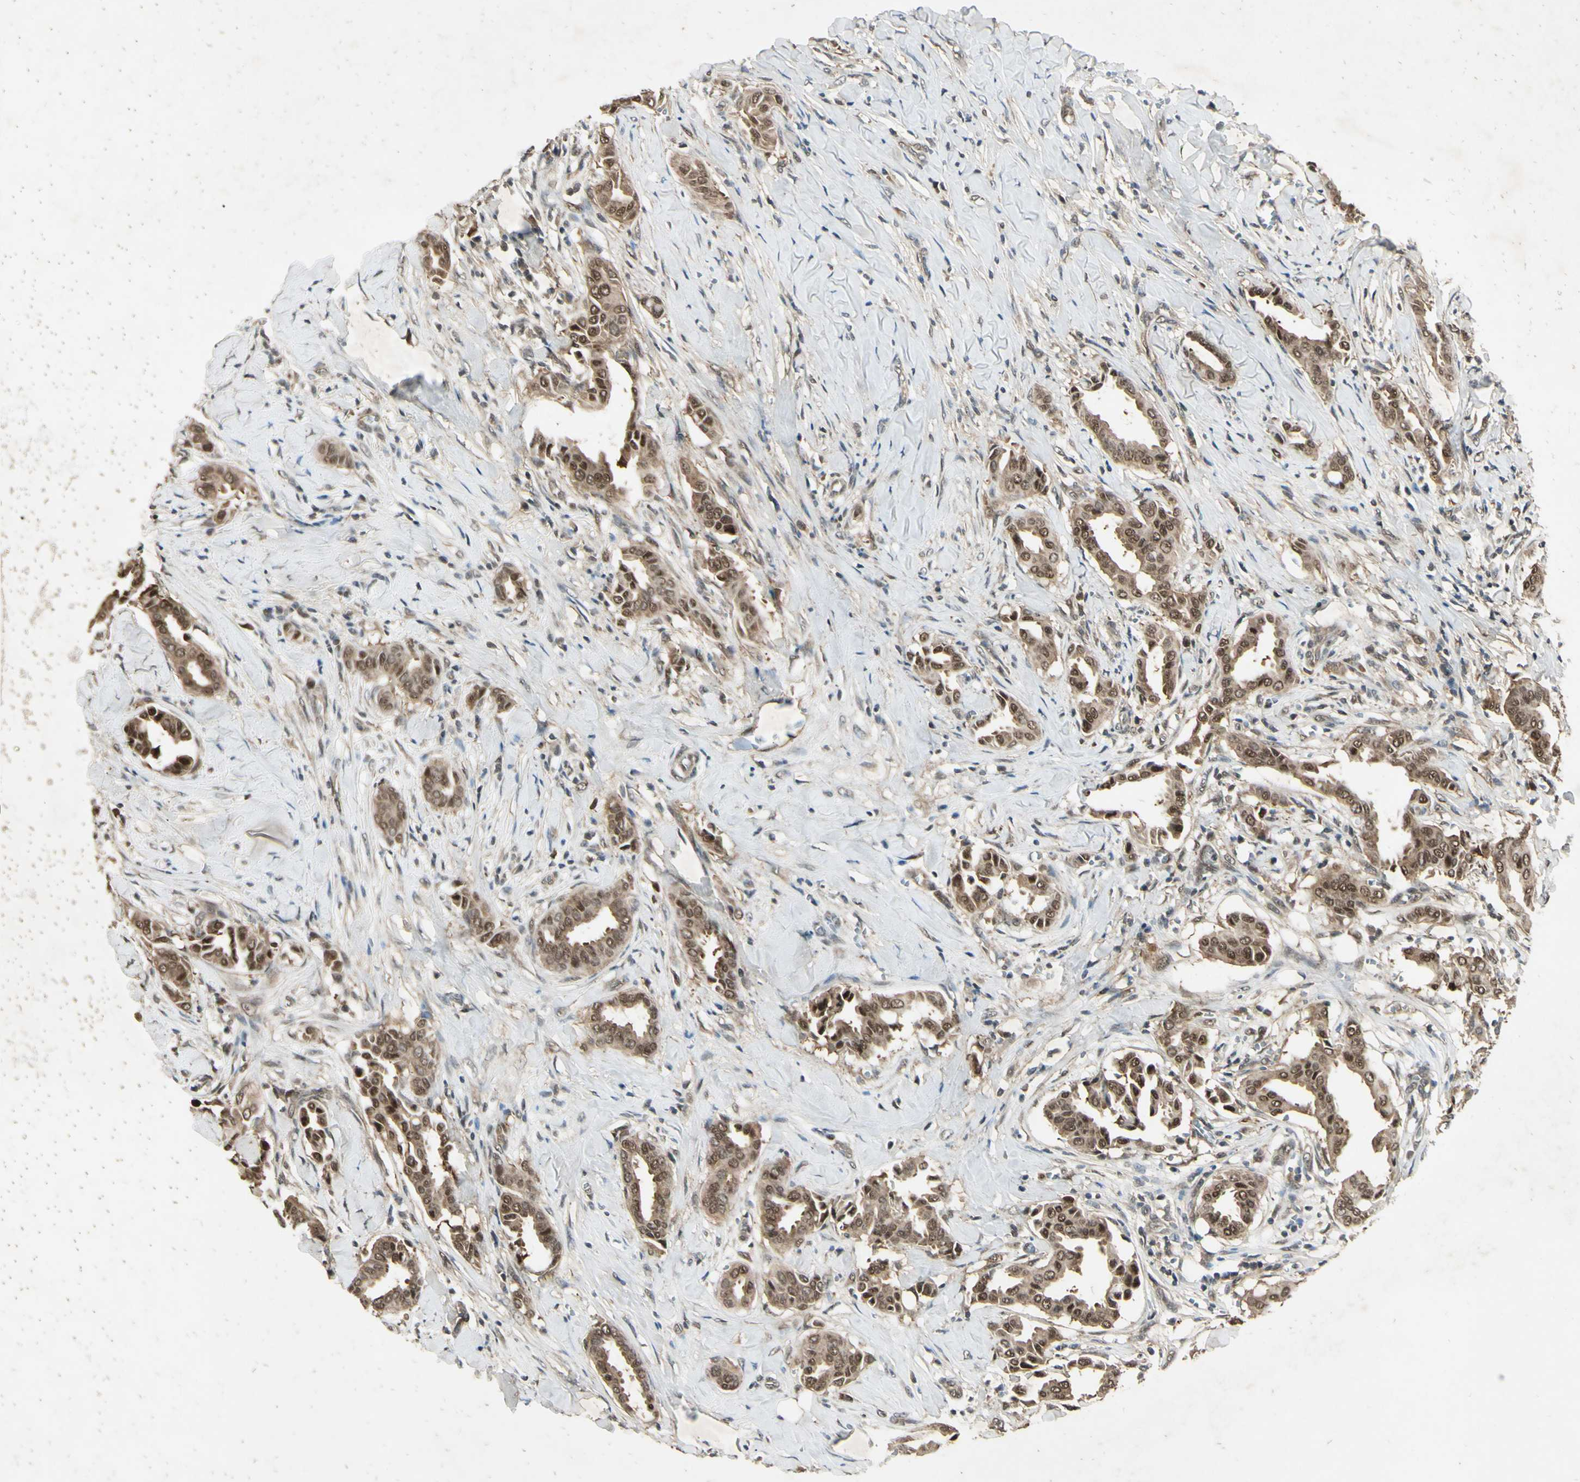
{"staining": {"intensity": "moderate", "quantity": ">75%", "location": "cytoplasmic/membranous,nuclear"}, "tissue": "head and neck cancer", "cell_type": "Tumor cells", "image_type": "cancer", "snomed": [{"axis": "morphology", "description": "Adenocarcinoma, NOS"}, {"axis": "topography", "description": "Salivary gland"}, {"axis": "topography", "description": "Head-Neck"}], "caption": "Human head and neck cancer stained with a protein marker exhibits moderate staining in tumor cells.", "gene": "PSMD5", "patient": {"sex": "female", "age": 59}}